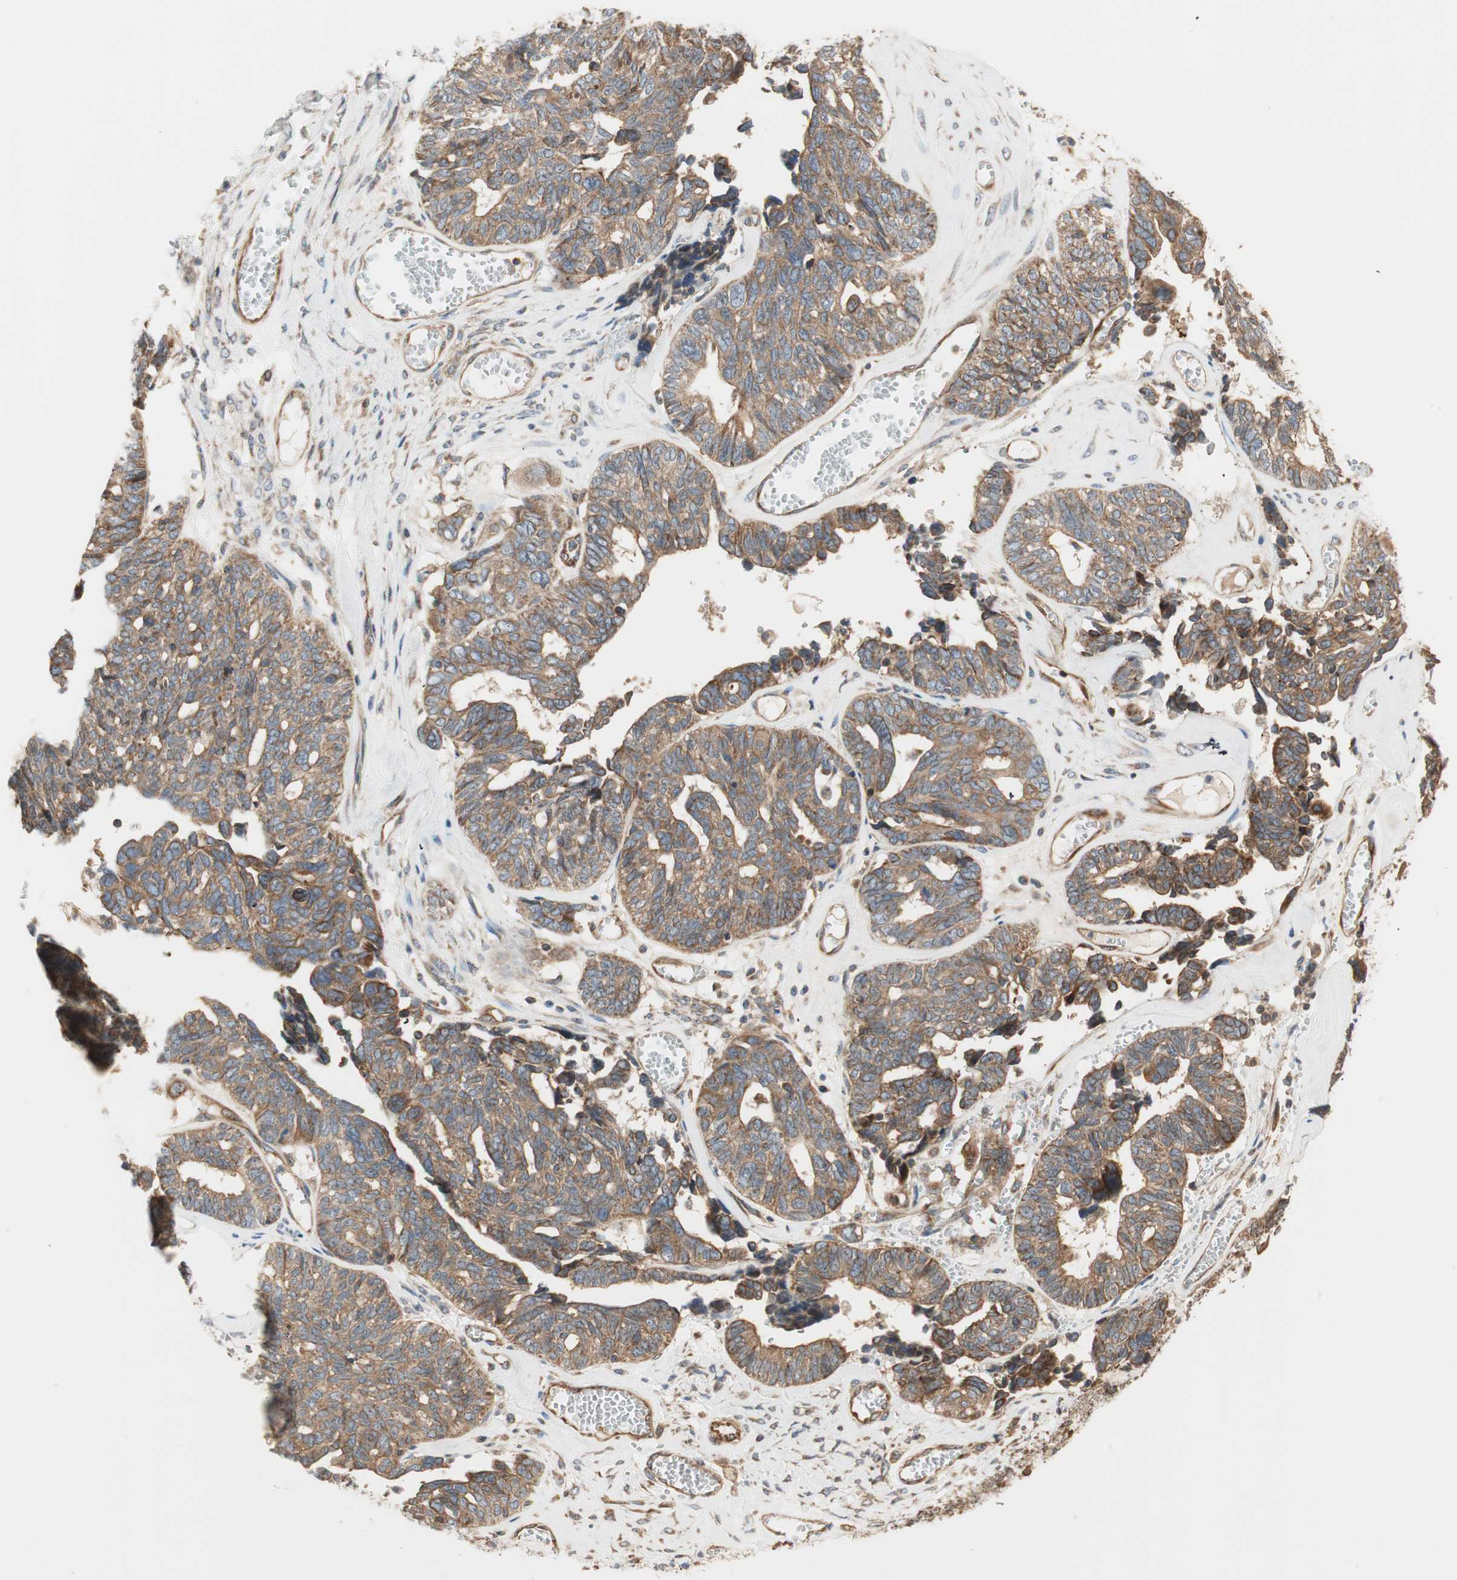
{"staining": {"intensity": "moderate", "quantity": ">75%", "location": "cytoplasmic/membranous"}, "tissue": "ovarian cancer", "cell_type": "Tumor cells", "image_type": "cancer", "snomed": [{"axis": "morphology", "description": "Cystadenocarcinoma, serous, NOS"}, {"axis": "topography", "description": "Ovary"}], "caption": "Ovarian cancer stained for a protein (brown) reveals moderate cytoplasmic/membranous positive staining in approximately >75% of tumor cells.", "gene": "CTTNBP2NL", "patient": {"sex": "female", "age": 79}}